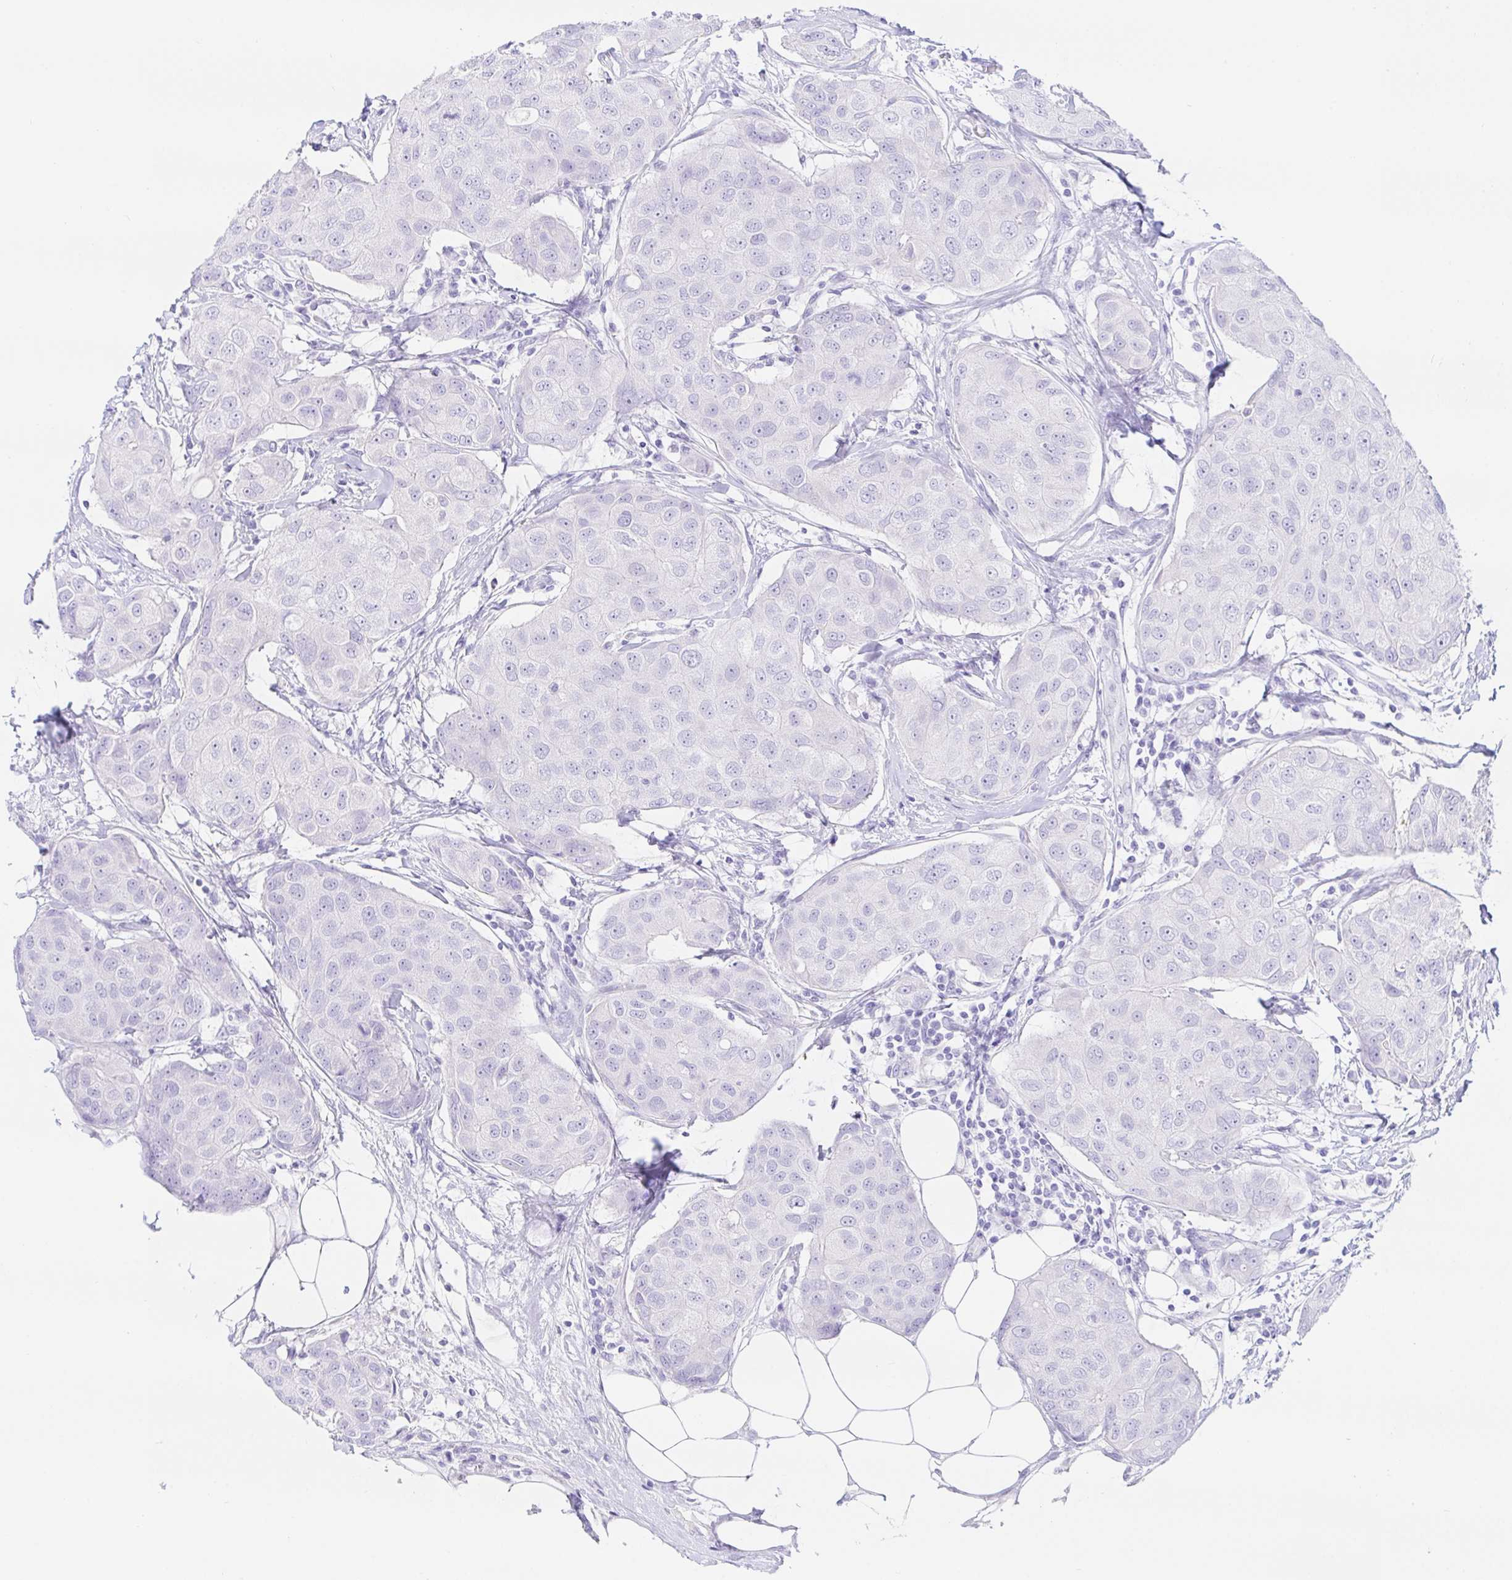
{"staining": {"intensity": "negative", "quantity": "none", "location": "none"}, "tissue": "breast cancer", "cell_type": "Tumor cells", "image_type": "cancer", "snomed": [{"axis": "morphology", "description": "Duct carcinoma"}, {"axis": "topography", "description": "Breast"}, {"axis": "topography", "description": "Lymph node"}], "caption": "This is an immunohistochemistry (IHC) histopathology image of breast cancer. There is no positivity in tumor cells.", "gene": "PAX8", "patient": {"sex": "female", "age": 80}}